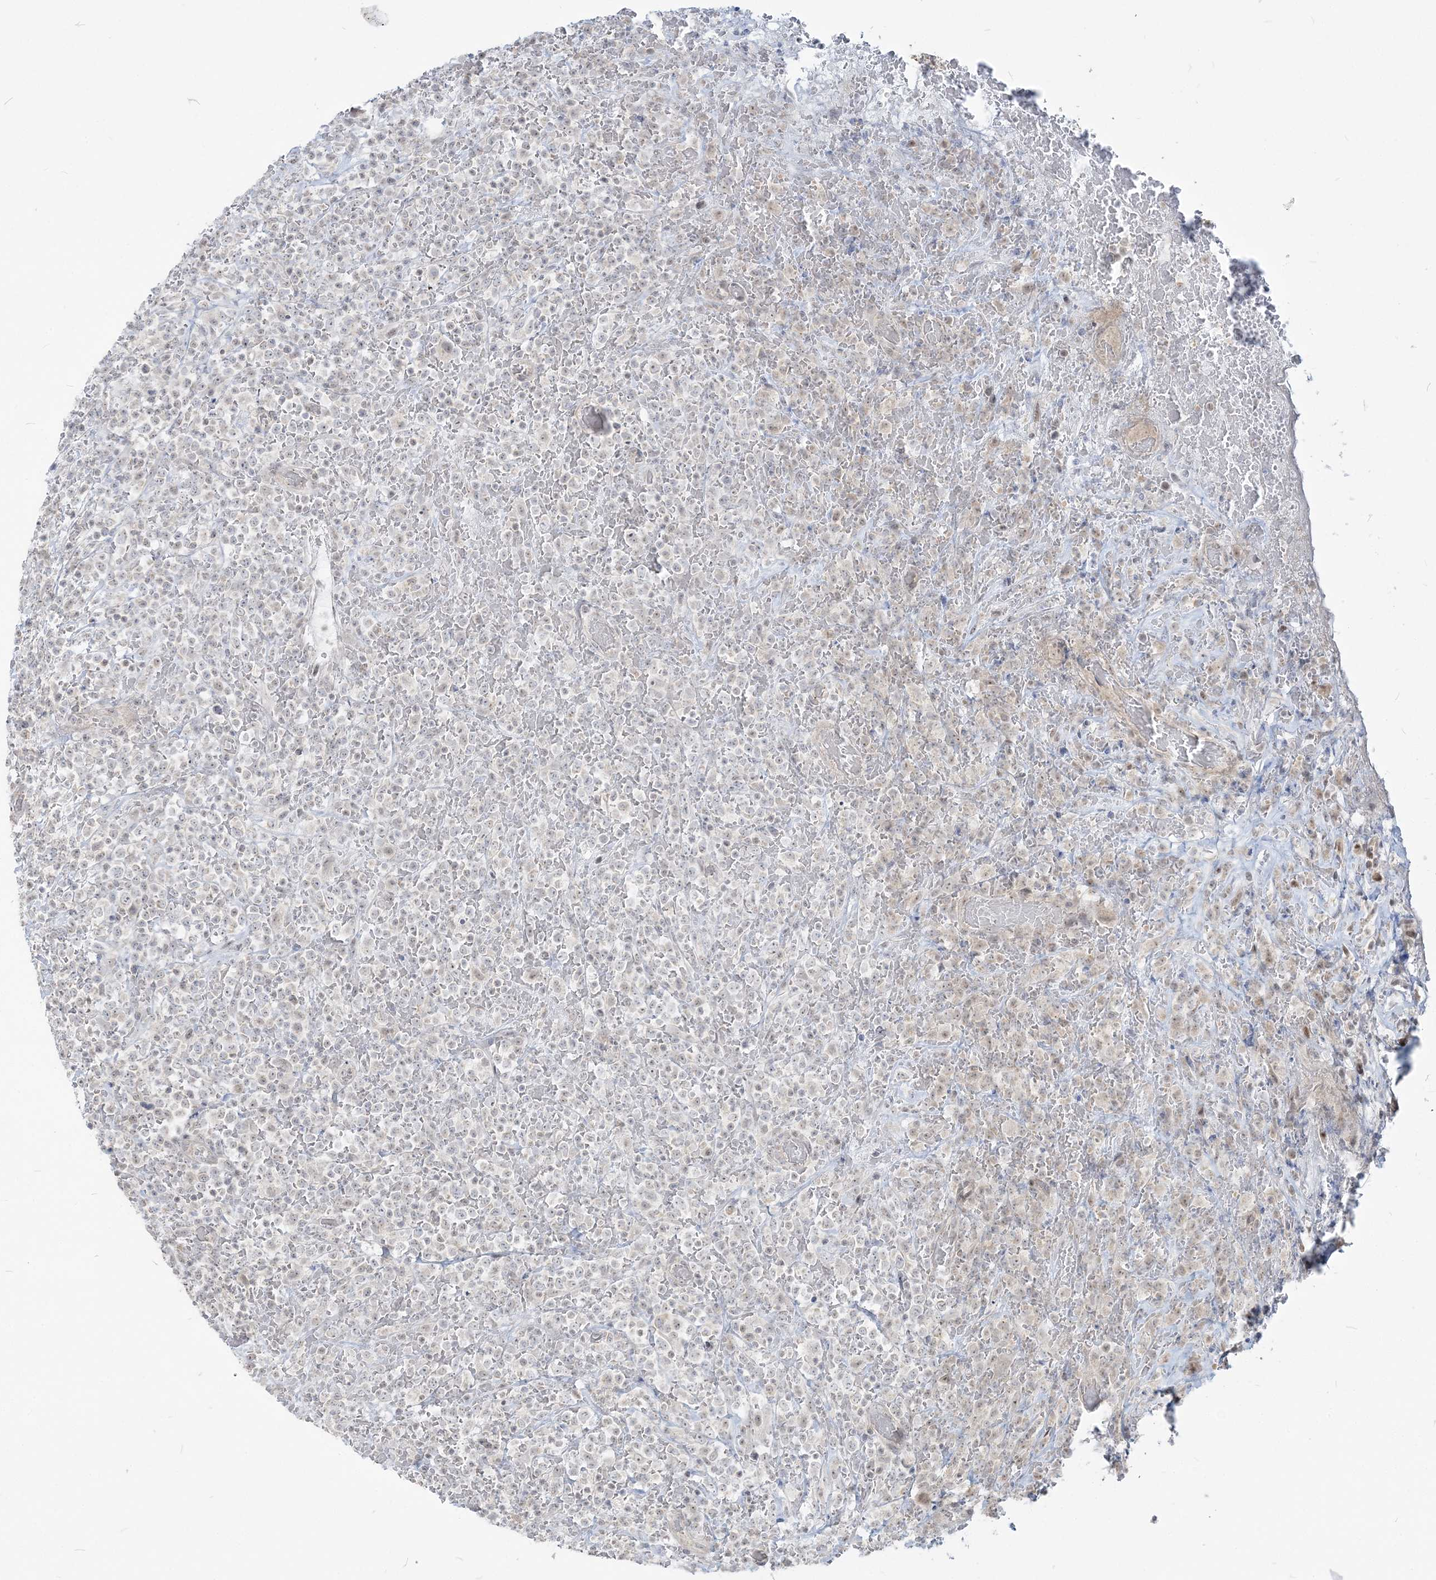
{"staining": {"intensity": "negative", "quantity": "none", "location": "none"}, "tissue": "lymphoma", "cell_type": "Tumor cells", "image_type": "cancer", "snomed": [{"axis": "morphology", "description": "Malignant lymphoma, non-Hodgkin's type, High grade"}, {"axis": "topography", "description": "Colon"}], "caption": "Protein analysis of lymphoma demonstrates no significant positivity in tumor cells.", "gene": "SDAD1", "patient": {"sex": "female", "age": 53}}